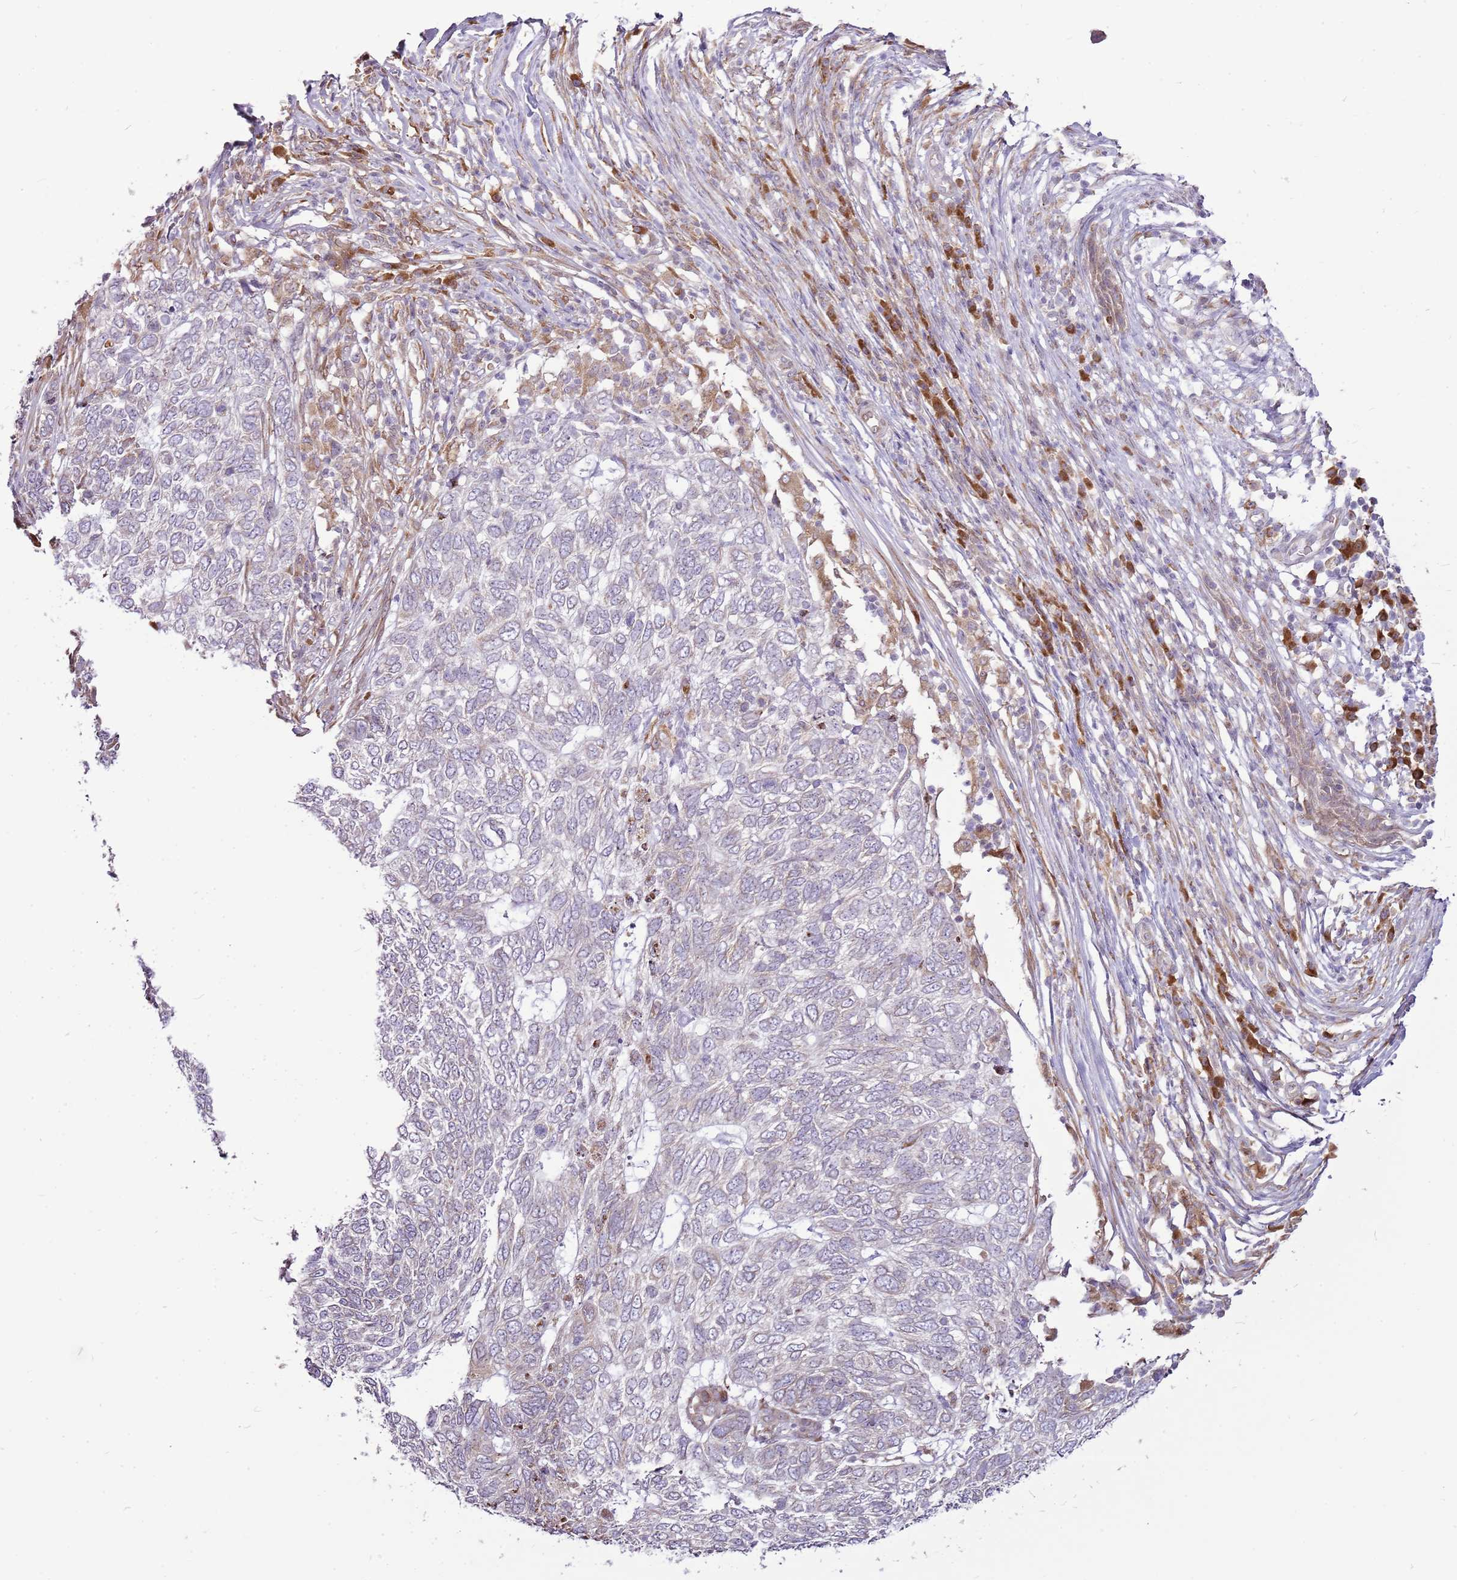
{"staining": {"intensity": "negative", "quantity": "none", "location": "none"}, "tissue": "skin cancer", "cell_type": "Tumor cells", "image_type": "cancer", "snomed": [{"axis": "morphology", "description": "Basal cell carcinoma"}, {"axis": "topography", "description": "Skin"}], "caption": "The photomicrograph demonstrates no staining of tumor cells in skin basal cell carcinoma.", "gene": "TMED10", "patient": {"sex": "female", "age": 65}}